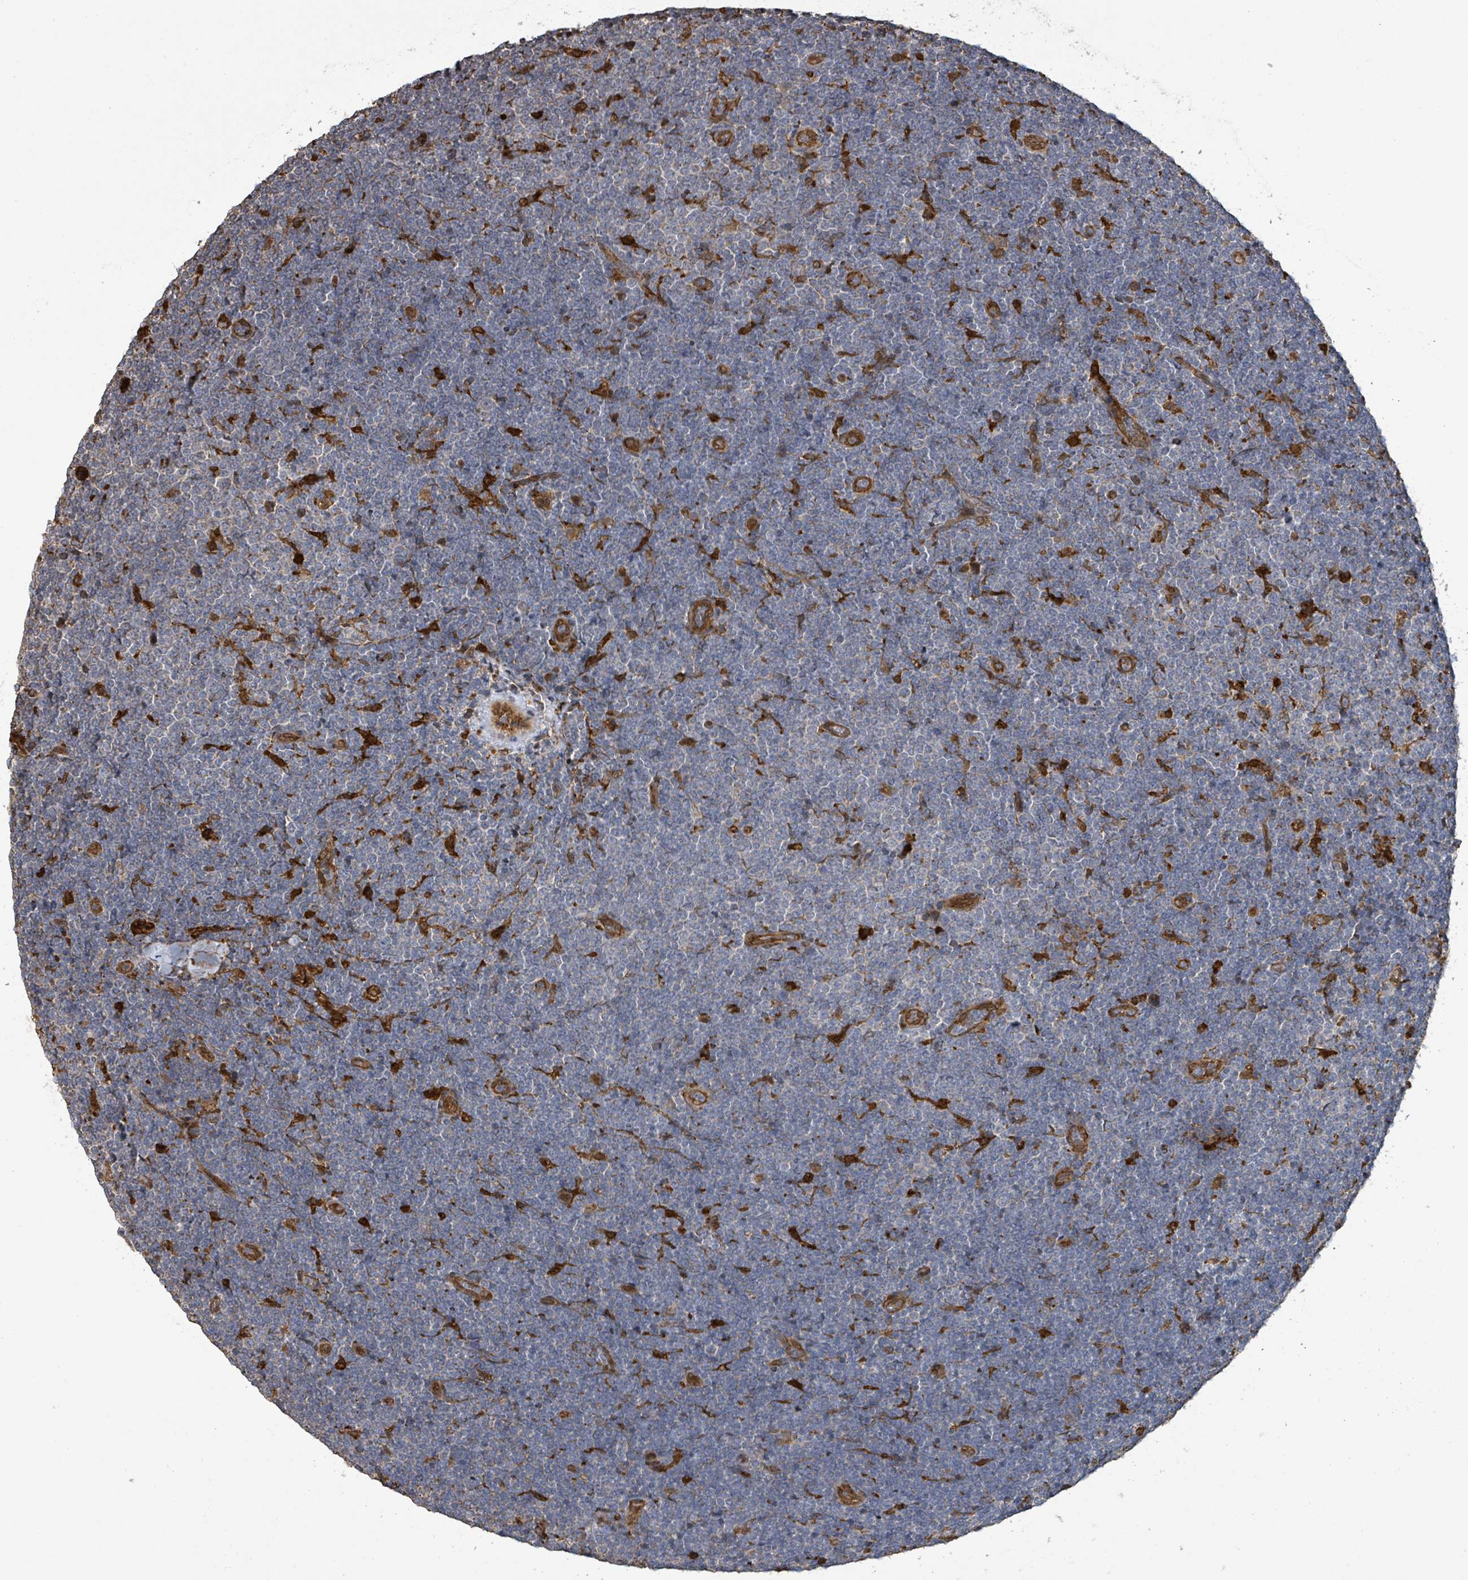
{"staining": {"intensity": "negative", "quantity": "none", "location": "none"}, "tissue": "lymphoma", "cell_type": "Tumor cells", "image_type": "cancer", "snomed": [{"axis": "morphology", "description": "Malignant lymphoma, non-Hodgkin's type, Low grade"}, {"axis": "topography", "description": "Lymph node"}], "caption": "DAB (3,3'-diaminobenzidine) immunohistochemical staining of malignant lymphoma, non-Hodgkin's type (low-grade) demonstrates no significant expression in tumor cells.", "gene": "ARPIN", "patient": {"sex": "male", "age": 48}}